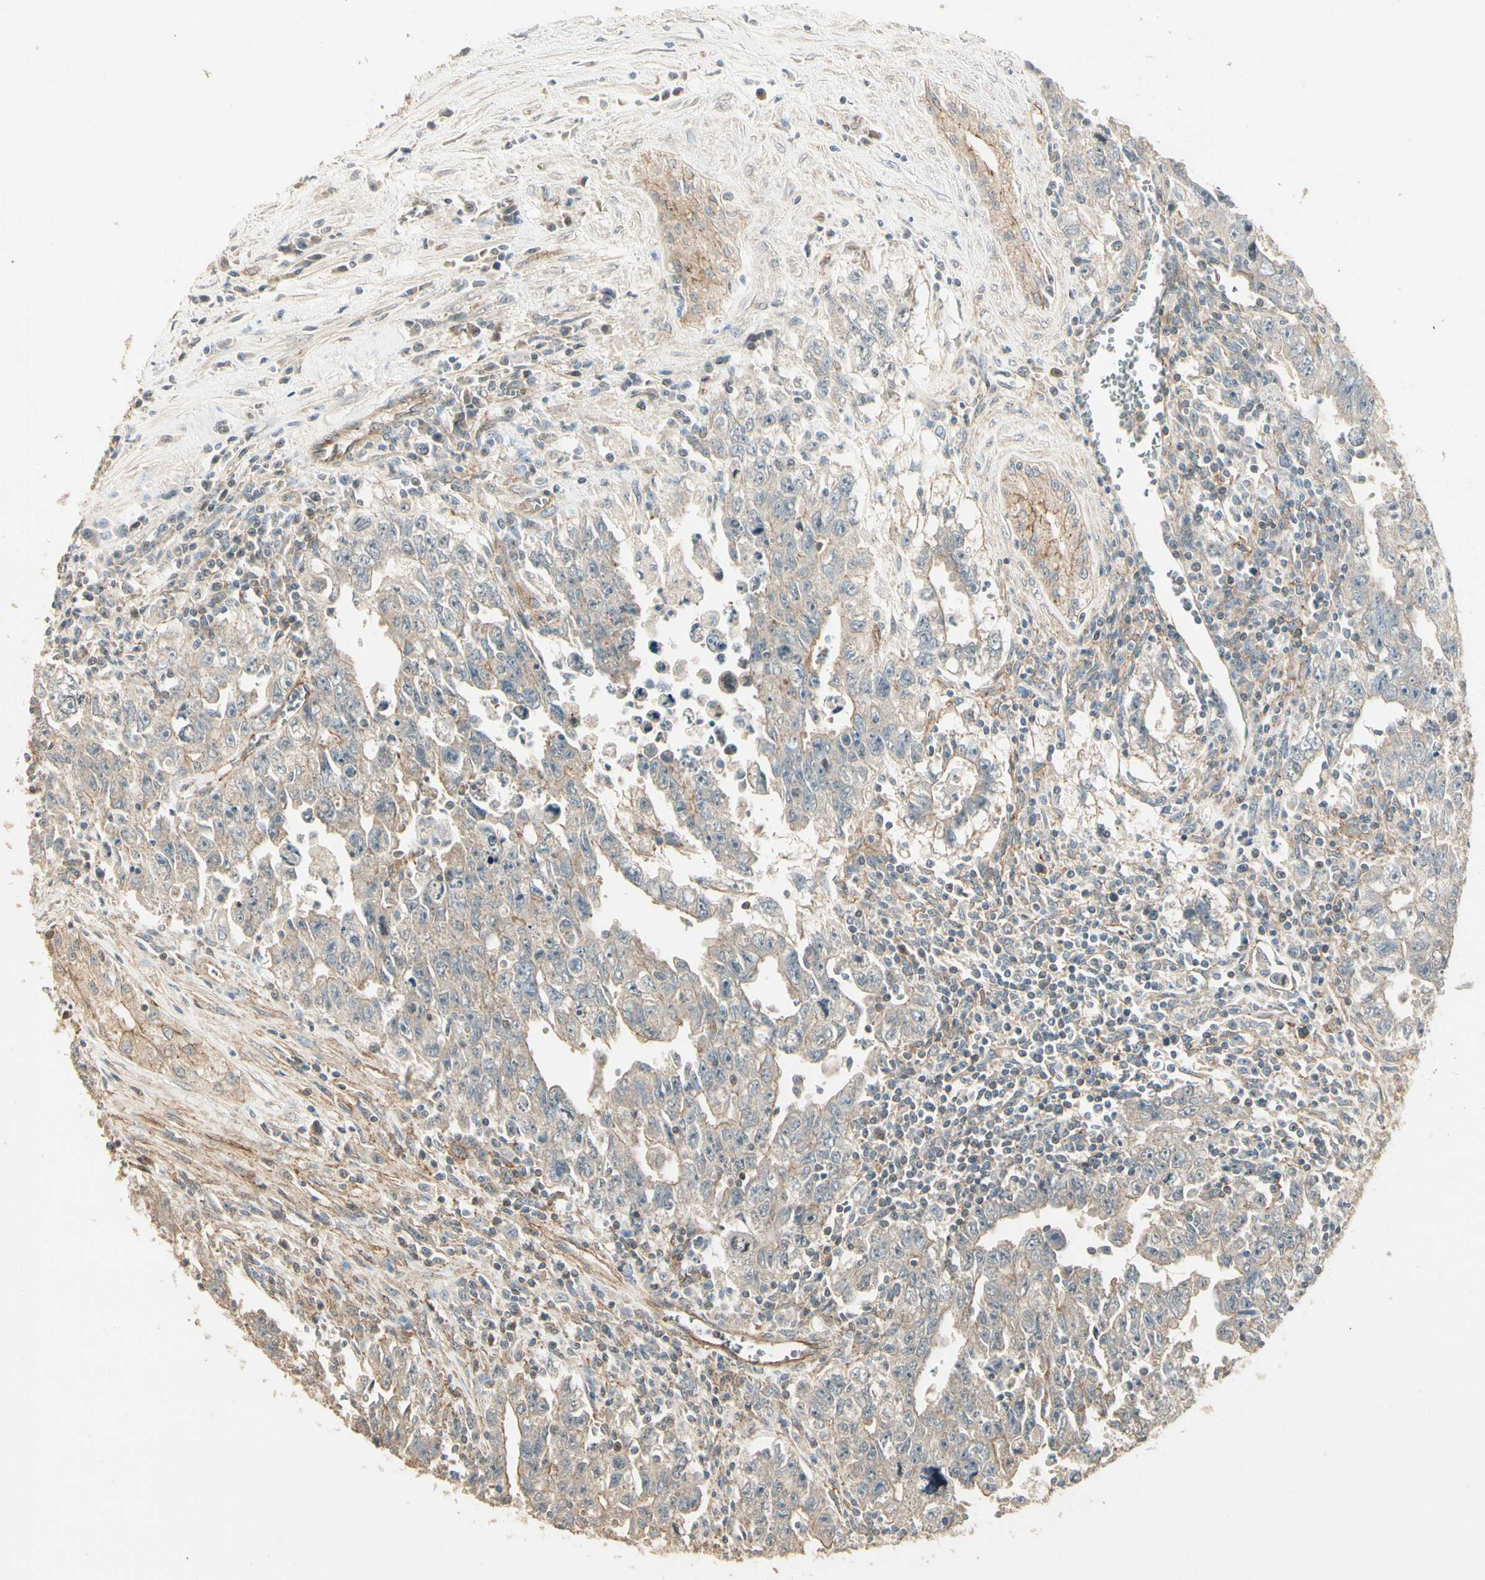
{"staining": {"intensity": "moderate", "quantity": "<25%", "location": "cytoplasmic/membranous"}, "tissue": "testis cancer", "cell_type": "Tumor cells", "image_type": "cancer", "snomed": [{"axis": "morphology", "description": "Carcinoma, Embryonal, NOS"}, {"axis": "topography", "description": "Testis"}], "caption": "Tumor cells display low levels of moderate cytoplasmic/membranous expression in approximately <25% of cells in human testis cancer (embryonal carcinoma).", "gene": "RNF180", "patient": {"sex": "male", "age": 28}}